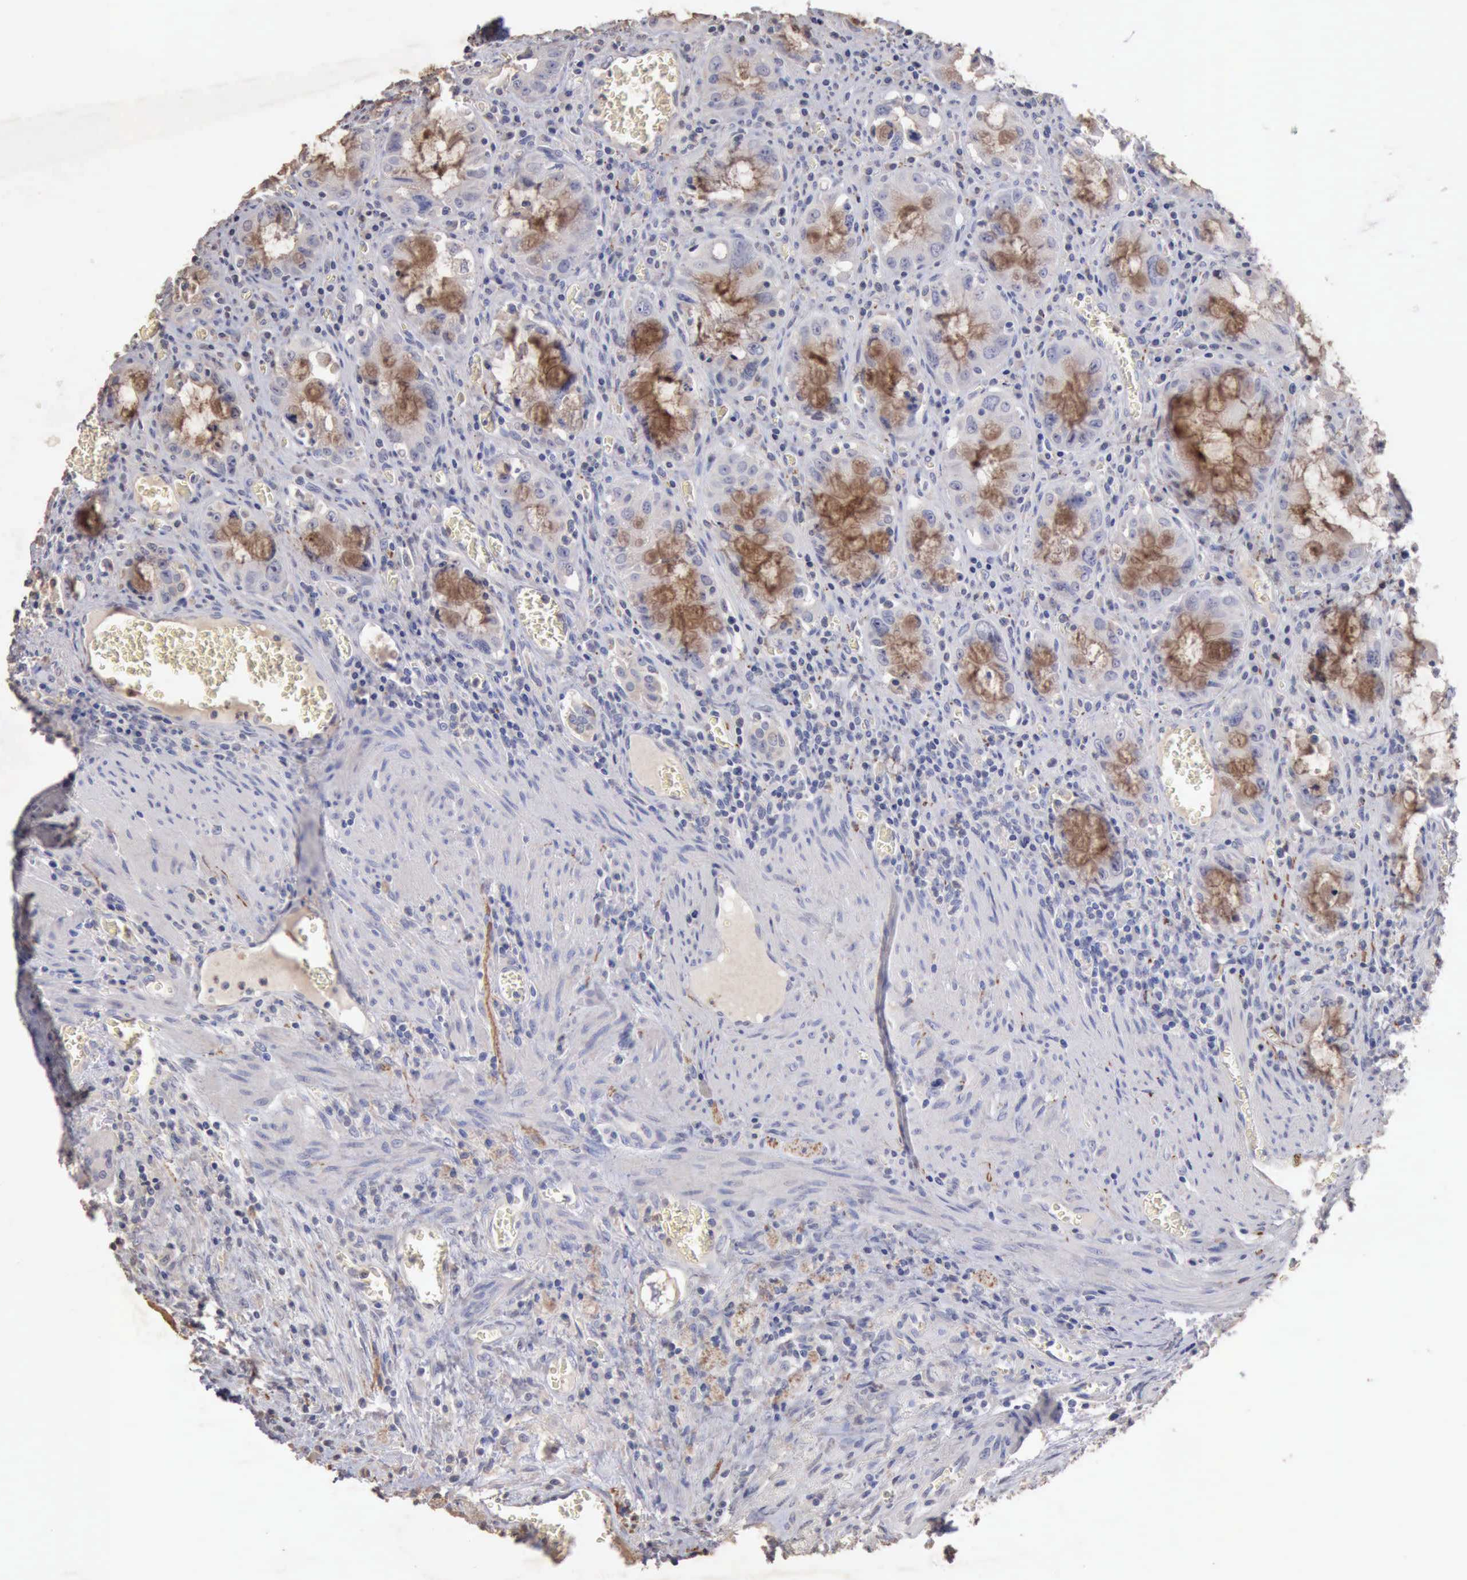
{"staining": {"intensity": "negative", "quantity": "none", "location": "none"}, "tissue": "colorectal cancer", "cell_type": "Tumor cells", "image_type": "cancer", "snomed": [{"axis": "morphology", "description": "Adenocarcinoma, NOS"}, {"axis": "topography", "description": "Rectum"}], "caption": "Immunohistochemistry (IHC) of colorectal cancer (adenocarcinoma) demonstrates no staining in tumor cells. Brightfield microscopy of immunohistochemistry stained with DAB (brown) and hematoxylin (blue), captured at high magnification.", "gene": "KRT6B", "patient": {"sex": "male", "age": 70}}